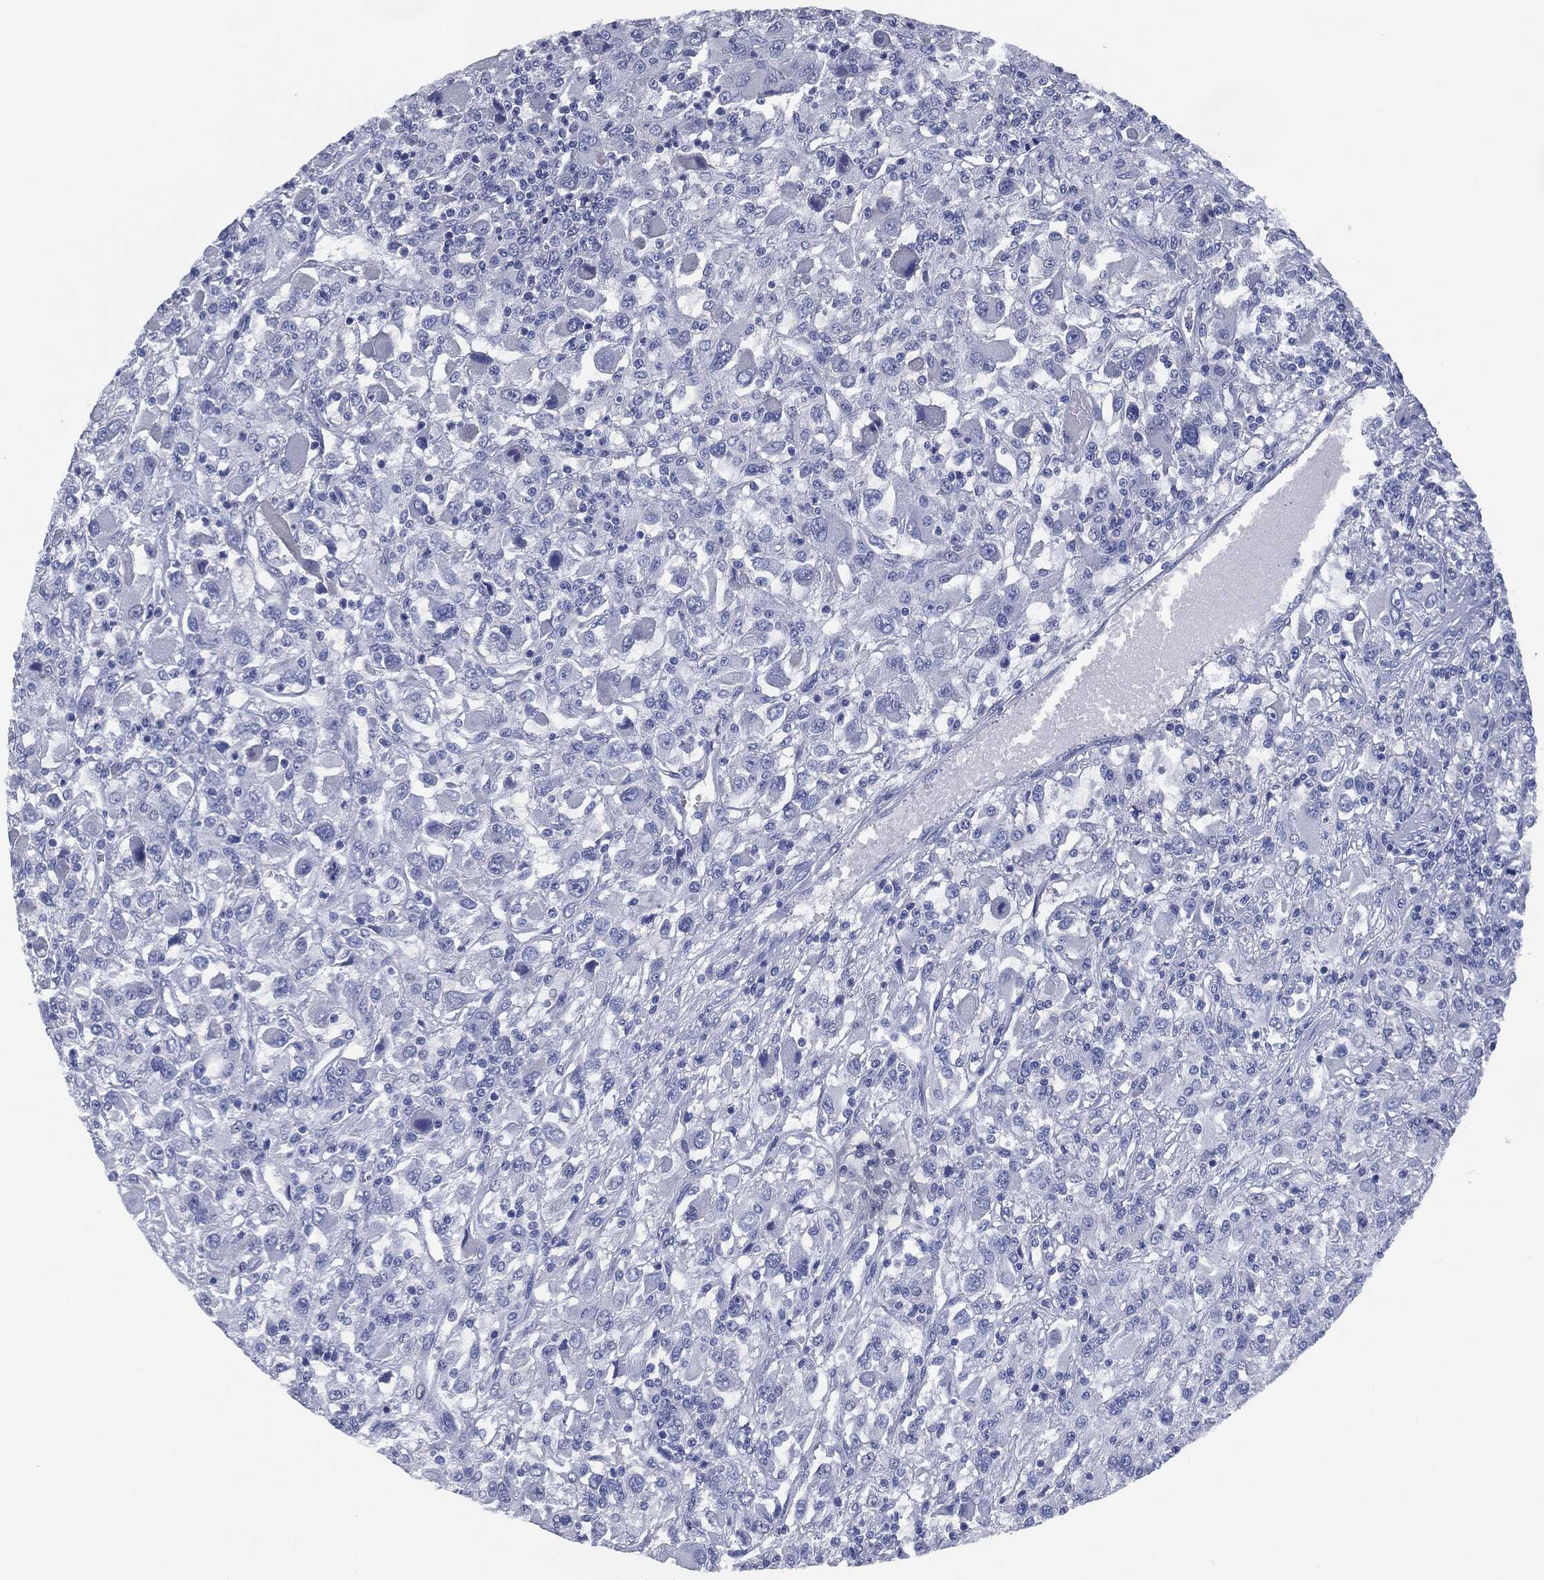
{"staining": {"intensity": "negative", "quantity": "none", "location": "none"}, "tissue": "renal cancer", "cell_type": "Tumor cells", "image_type": "cancer", "snomed": [{"axis": "morphology", "description": "Adenocarcinoma, NOS"}, {"axis": "topography", "description": "Kidney"}], "caption": "DAB (3,3'-diaminobenzidine) immunohistochemical staining of human renal cancer (adenocarcinoma) displays no significant positivity in tumor cells.", "gene": "IL2RG", "patient": {"sex": "female", "age": 67}}